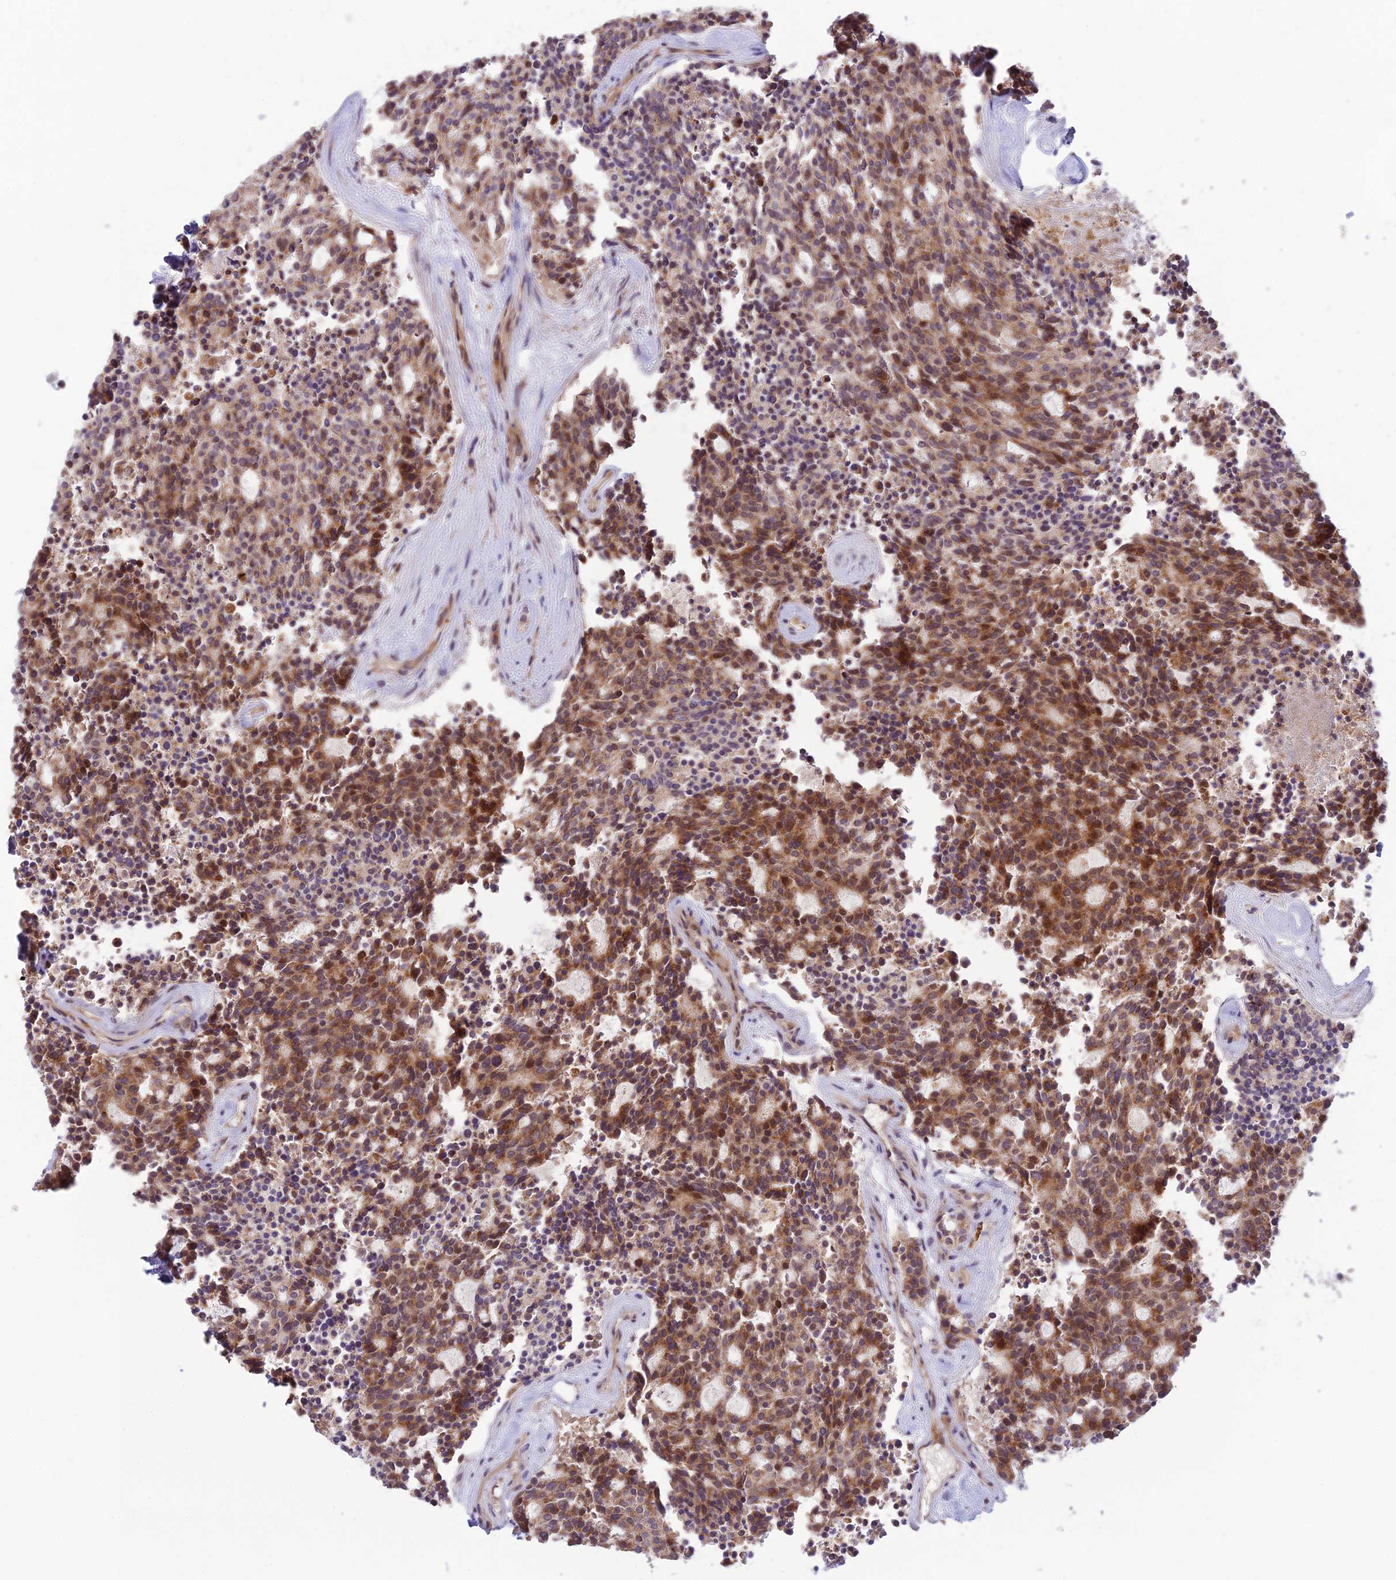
{"staining": {"intensity": "moderate", "quantity": ">75%", "location": "cytoplasmic/membranous"}, "tissue": "carcinoid", "cell_type": "Tumor cells", "image_type": "cancer", "snomed": [{"axis": "morphology", "description": "Carcinoid, malignant, NOS"}, {"axis": "topography", "description": "Pancreas"}], "caption": "High-magnification brightfield microscopy of carcinoid stained with DAB (brown) and counterstained with hematoxylin (blue). tumor cells exhibit moderate cytoplasmic/membranous expression is present in about>75% of cells.", "gene": "ASPDH", "patient": {"sex": "female", "age": 54}}